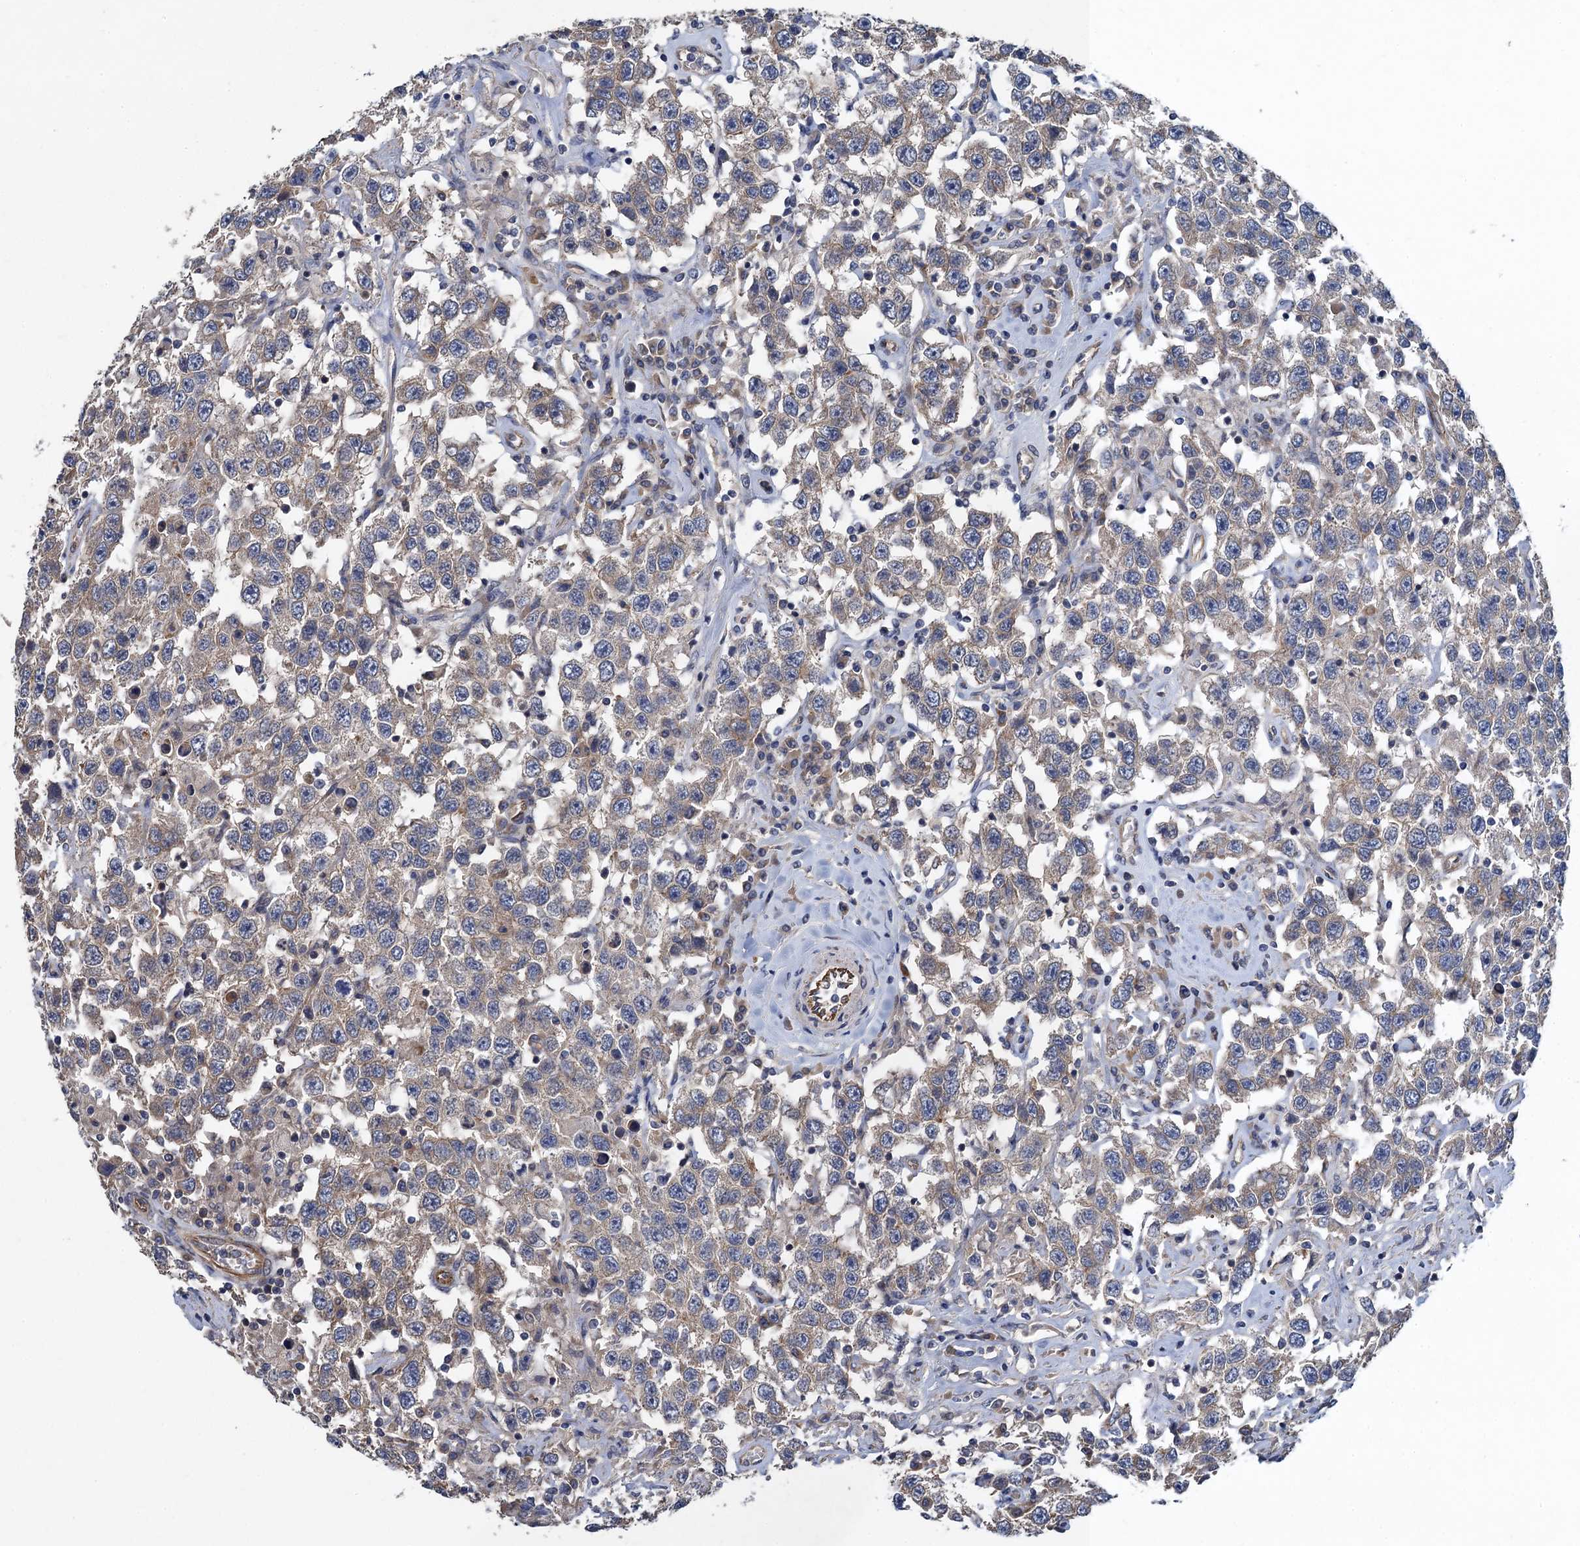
{"staining": {"intensity": "weak", "quantity": ">75%", "location": "cytoplasmic/membranous"}, "tissue": "testis cancer", "cell_type": "Tumor cells", "image_type": "cancer", "snomed": [{"axis": "morphology", "description": "Seminoma, NOS"}, {"axis": "topography", "description": "Testis"}], "caption": "Immunohistochemical staining of testis seminoma reveals weak cytoplasmic/membranous protein expression in about >75% of tumor cells.", "gene": "PJA2", "patient": {"sex": "male", "age": 41}}